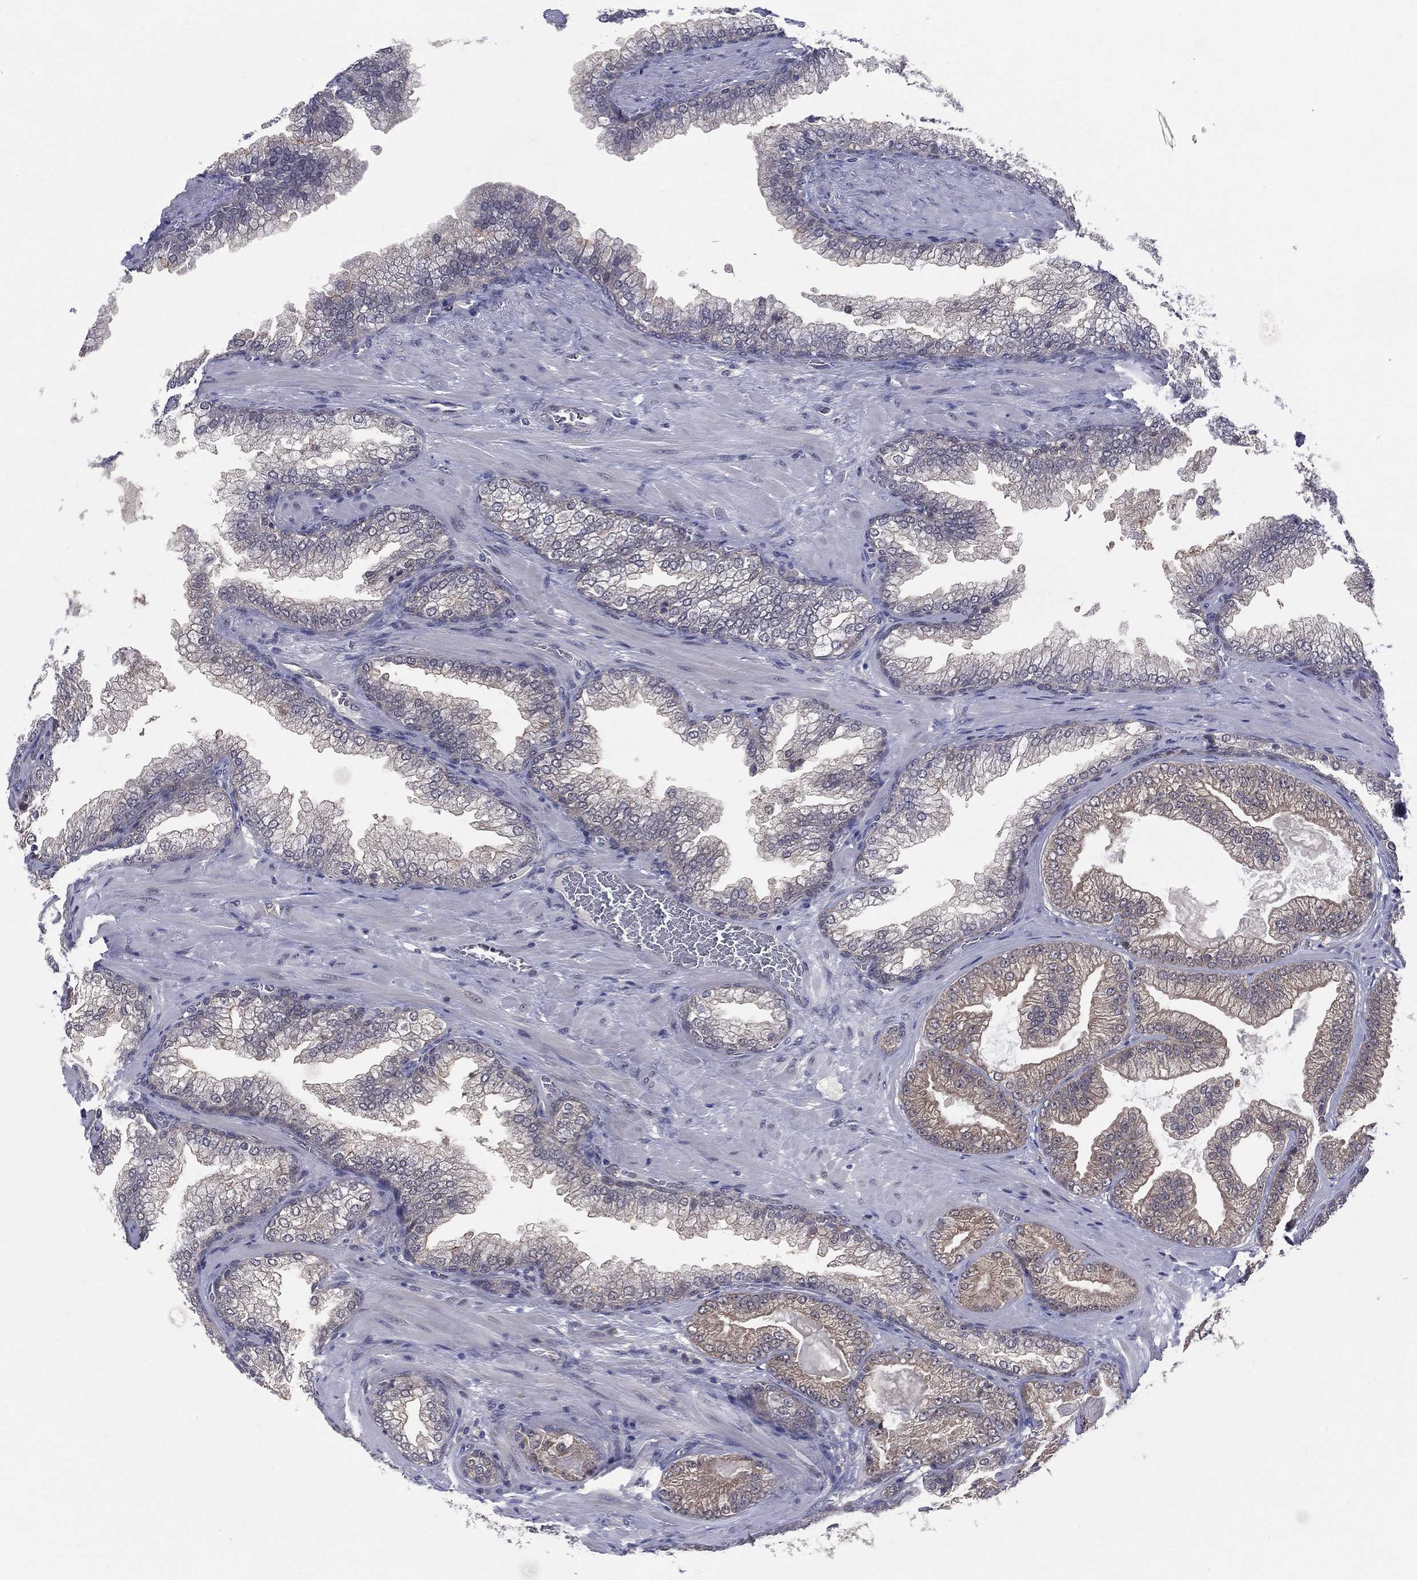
{"staining": {"intensity": "weak", "quantity": "<25%", "location": "cytoplasmic/membranous"}, "tissue": "prostate cancer", "cell_type": "Tumor cells", "image_type": "cancer", "snomed": [{"axis": "morphology", "description": "Adenocarcinoma, Low grade"}, {"axis": "topography", "description": "Prostate"}], "caption": "The image displays no significant expression in tumor cells of prostate adenocarcinoma (low-grade). (DAB (3,3'-diaminobenzidine) immunohistochemistry (IHC) visualized using brightfield microscopy, high magnification).", "gene": "DLG4", "patient": {"sex": "male", "age": 57}}